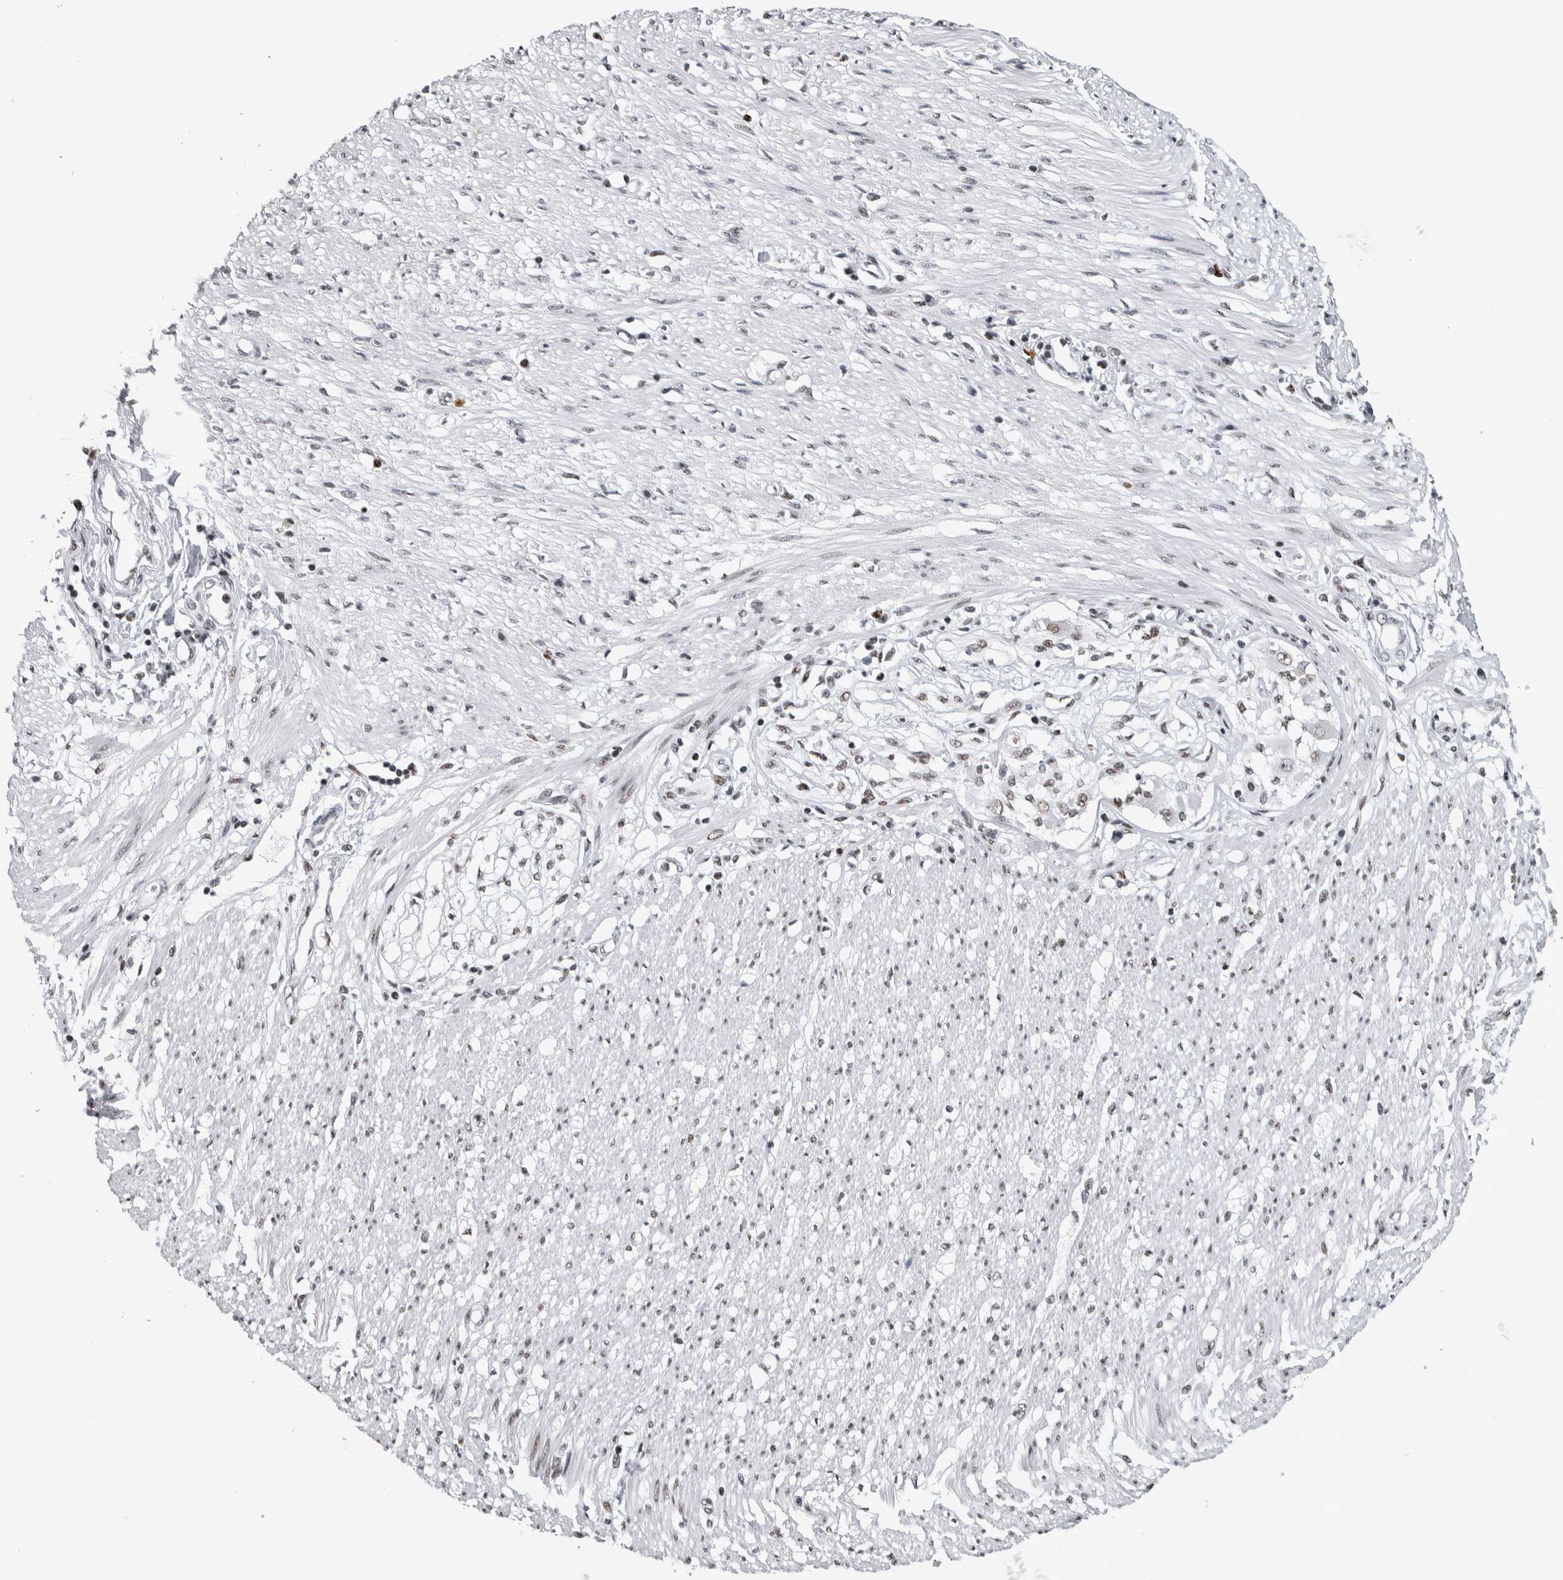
{"staining": {"intensity": "weak", "quantity": "25%-75%", "location": "nuclear"}, "tissue": "soft tissue", "cell_type": "Fibroblasts", "image_type": "normal", "snomed": [{"axis": "morphology", "description": "Normal tissue, NOS"}, {"axis": "morphology", "description": "Adenocarcinoma, NOS"}, {"axis": "topography", "description": "Colon"}, {"axis": "topography", "description": "Peripheral nerve tissue"}], "caption": "Fibroblasts reveal weak nuclear expression in approximately 25%-75% of cells in unremarkable soft tissue. The staining was performed using DAB (3,3'-diaminobenzidine), with brown indicating positive protein expression. Nuclei are stained blue with hematoxylin.", "gene": "TOP2B", "patient": {"sex": "male", "age": 14}}